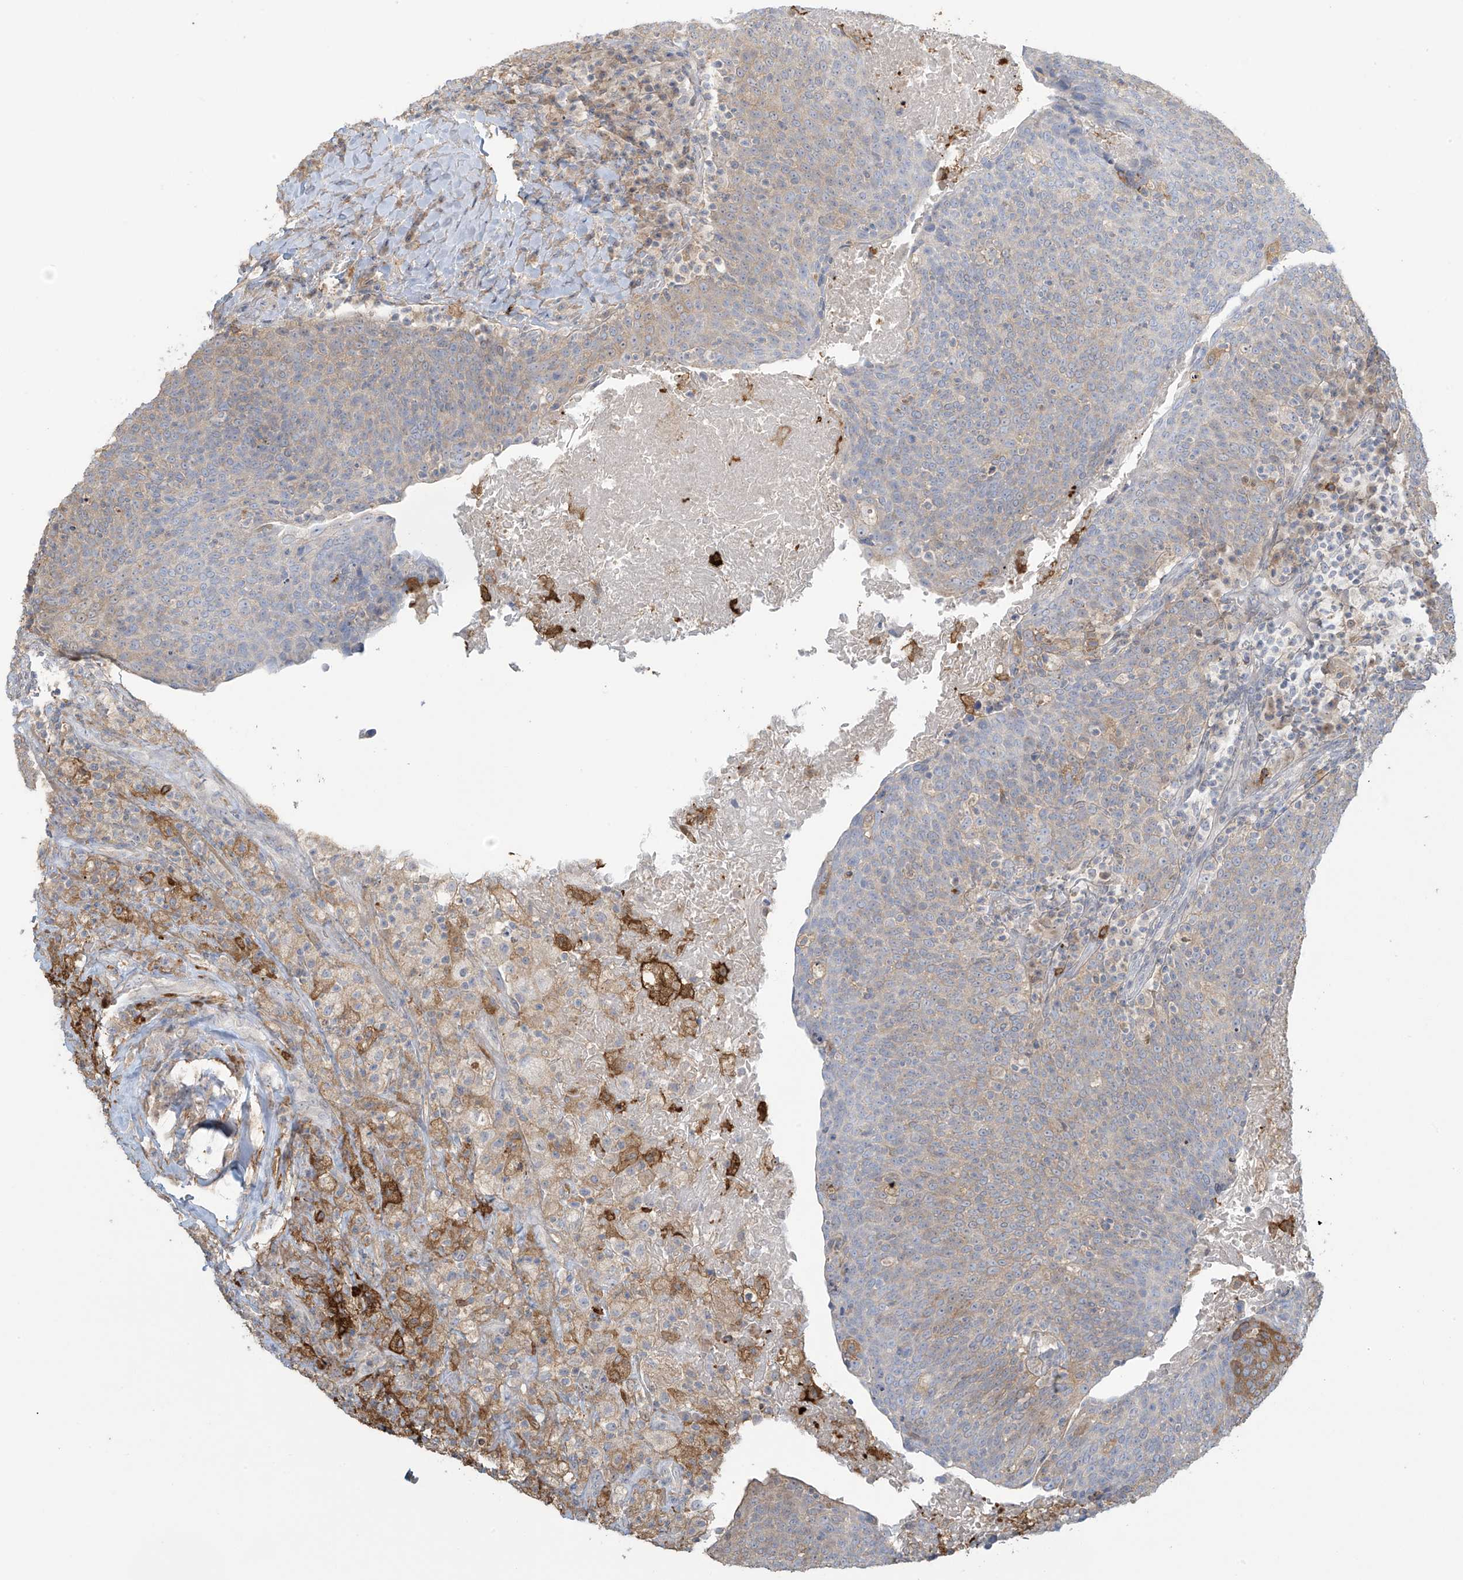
{"staining": {"intensity": "moderate", "quantity": "<25%", "location": "cytoplasmic/membranous"}, "tissue": "head and neck cancer", "cell_type": "Tumor cells", "image_type": "cancer", "snomed": [{"axis": "morphology", "description": "Squamous cell carcinoma, NOS"}, {"axis": "morphology", "description": "Squamous cell carcinoma, metastatic, NOS"}, {"axis": "topography", "description": "Lymph node"}, {"axis": "topography", "description": "Head-Neck"}], "caption": "Tumor cells exhibit low levels of moderate cytoplasmic/membranous positivity in approximately <25% of cells in head and neck cancer (metastatic squamous cell carcinoma).", "gene": "TAGAP", "patient": {"sex": "male", "age": 62}}